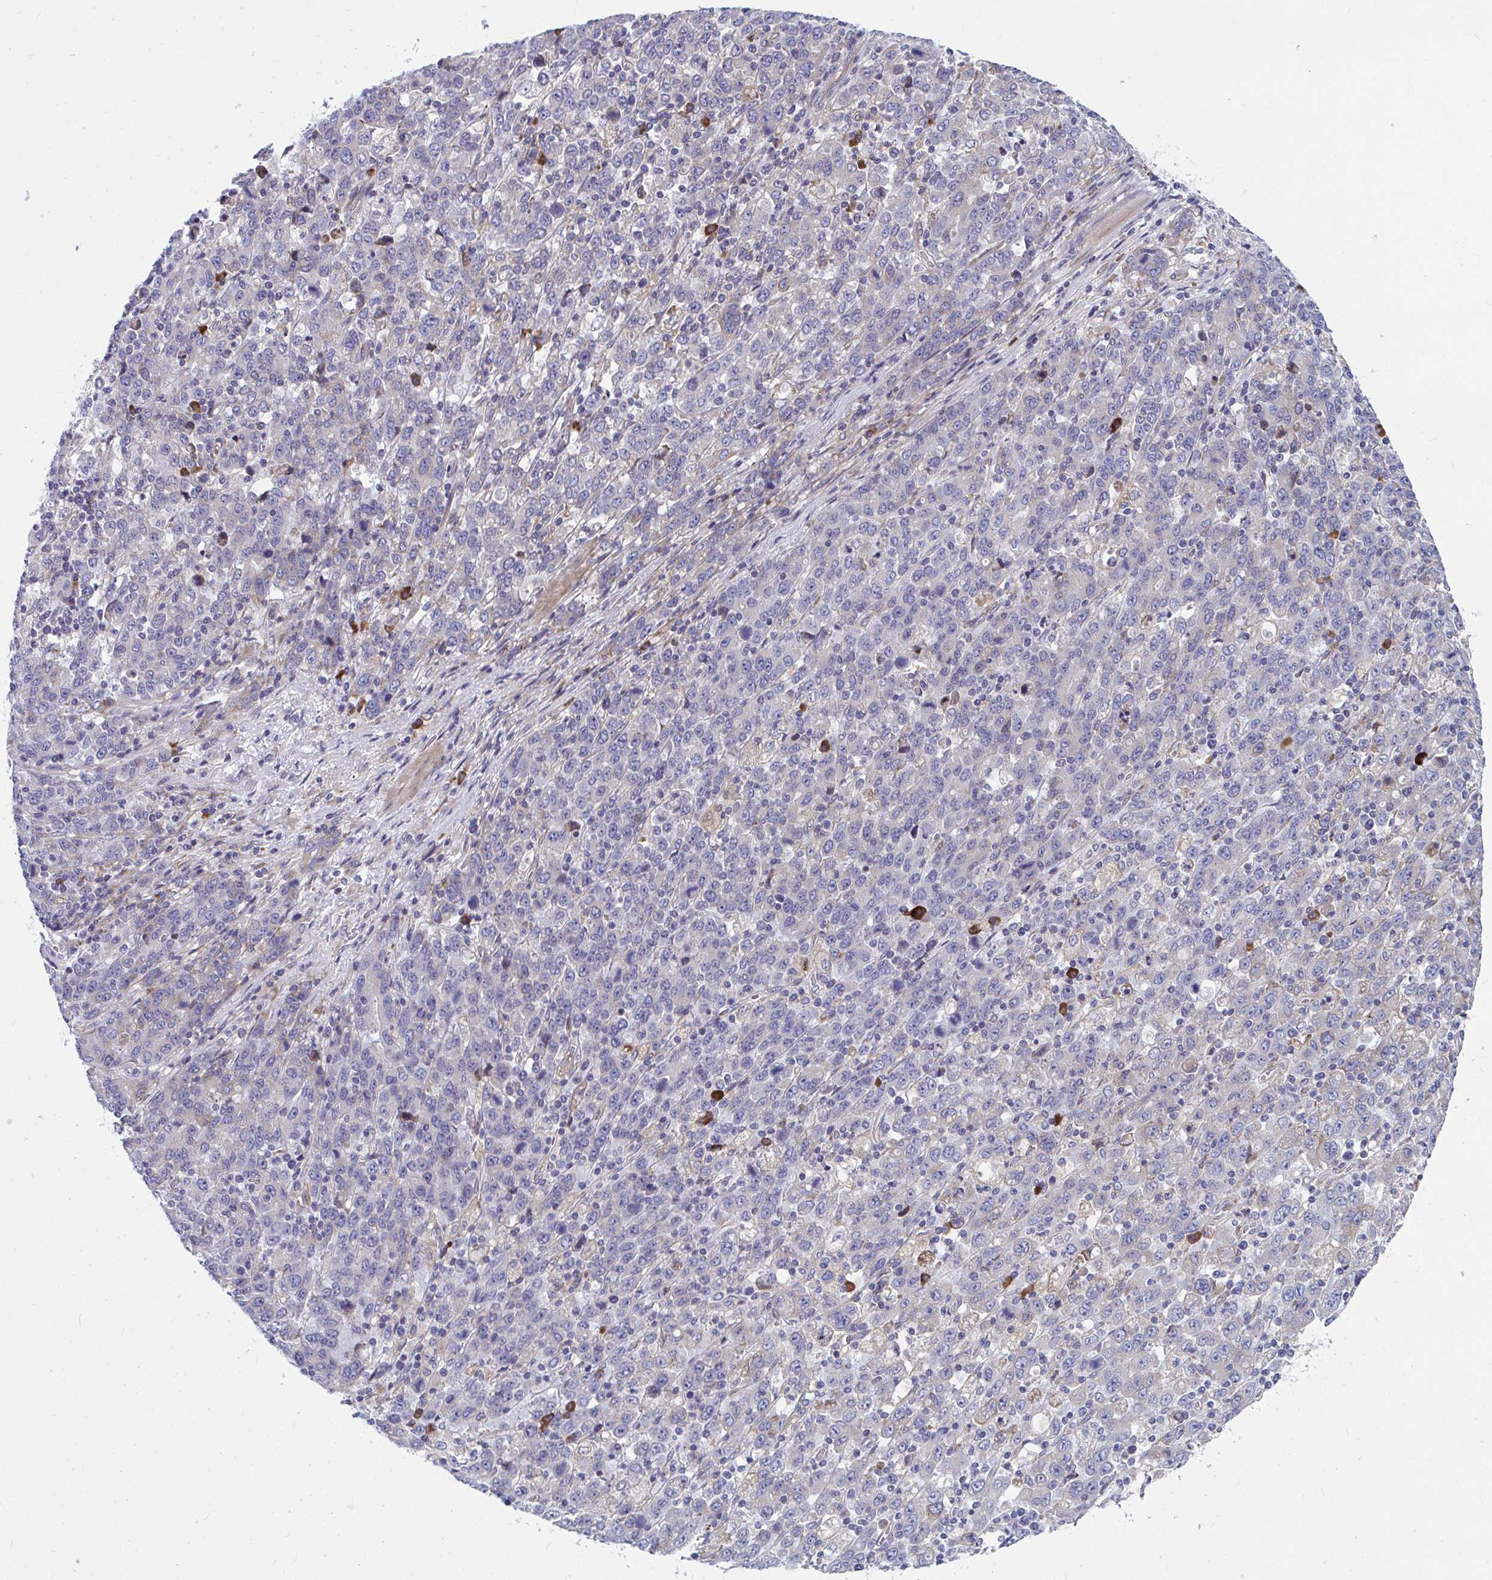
{"staining": {"intensity": "negative", "quantity": "none", "location": "none"}, "tissue": "stomach cancer", "cell_type": "Tumor cells", "image_type": "cancer", "snomed": [{"axis": "morphology", "description": "Adenocarcinoma, NOS"}, {"axis": "topography", "description": "Stomach, upper"}], "caption": "DAB (3,3'-diaminobenzidine) immunohistochemical staining of human stomach adenocarcinoma exhibits no significant positivity in tumor cells.", "gene": "WBP1", "patient": {"sex": "male", "age": 69}}